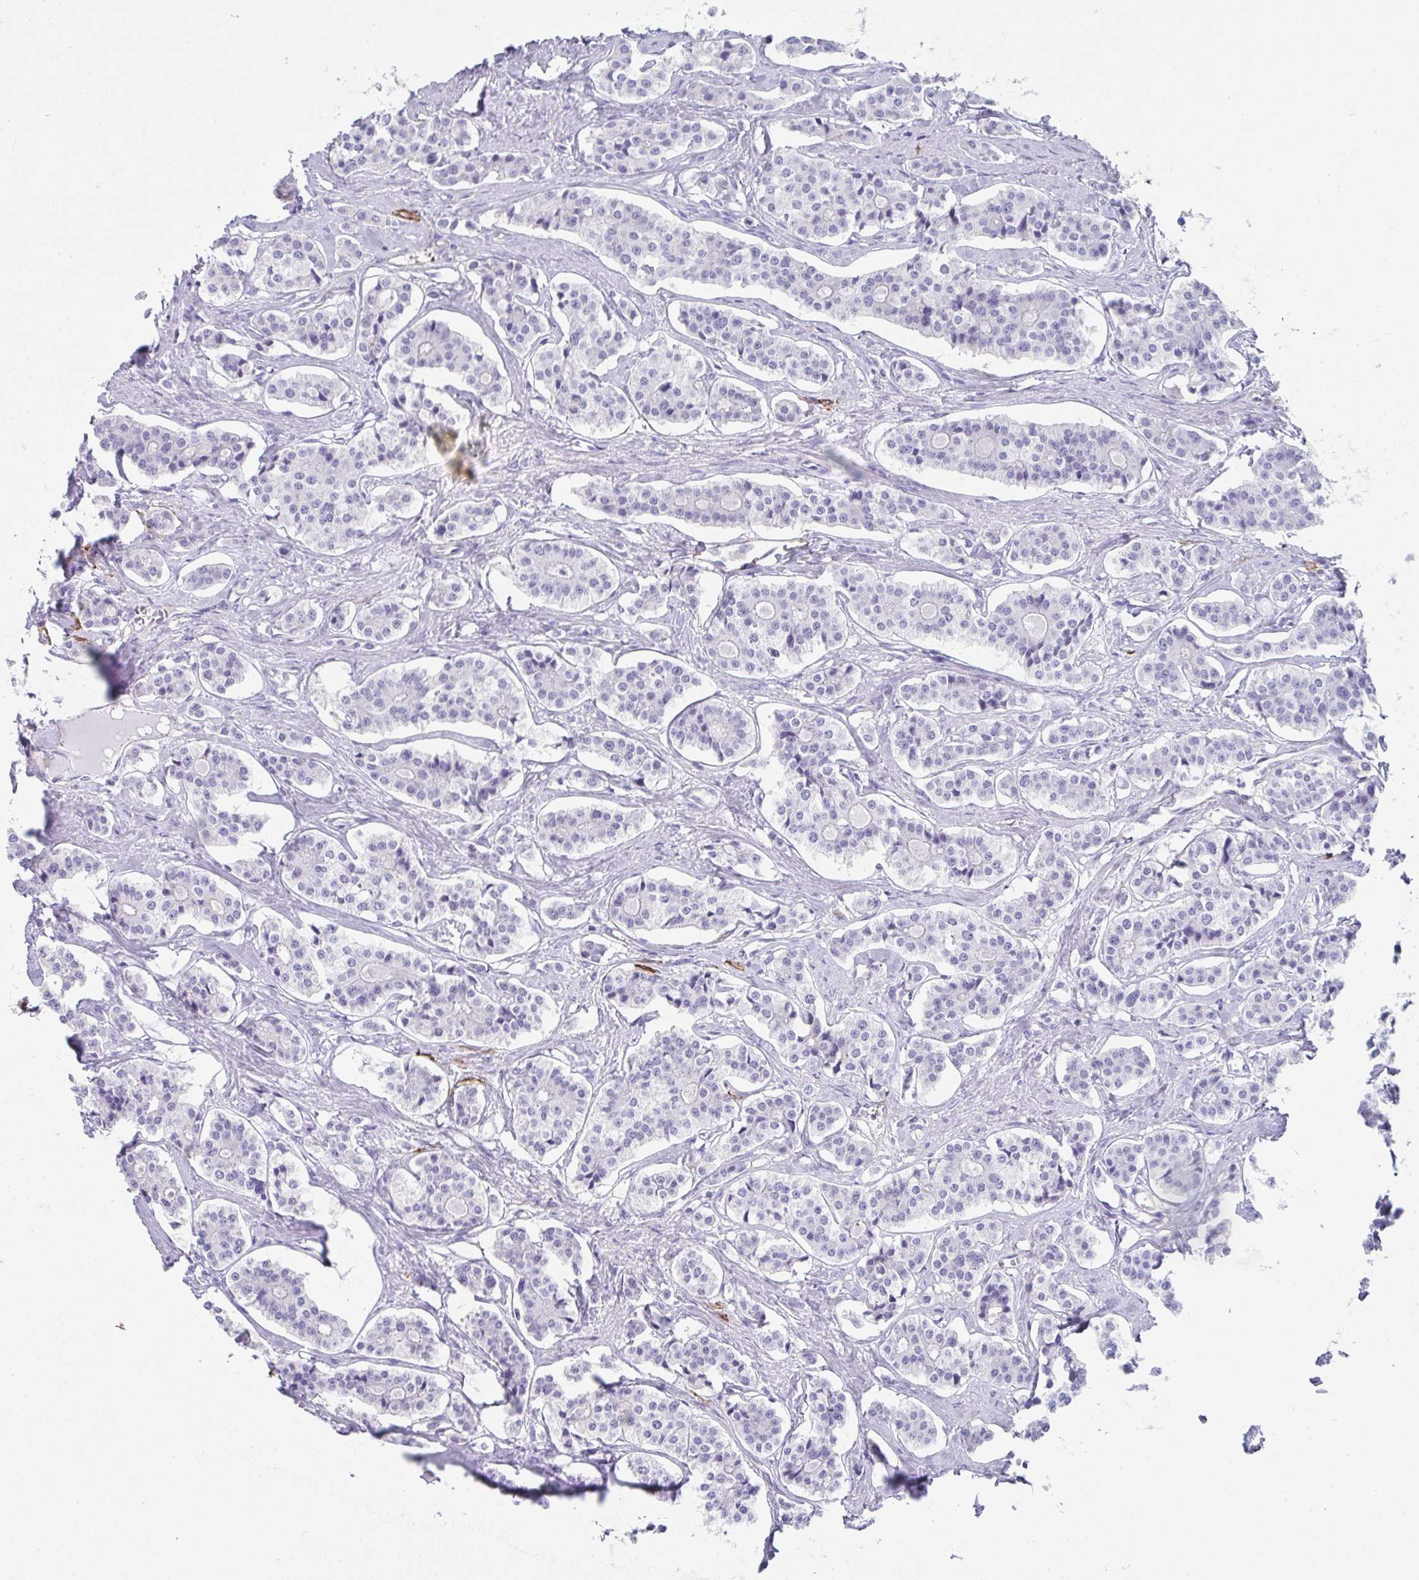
{"staining": {"intensity": "negative", "quantity": "none", "location": "none"}, "tissue": "carcinoid", "cell_type": "Tumor cells", "image_type": "cancer", "snomed": [{"axis": "morphology", "description": "Carcinoid, malignant, NOS"}, {"axis": "topography", "description": "Small intestine"}], "caption": "The image shows no staining of tumor cells in carcinoid. (Stains: DAB (3,3'-diaminobenzidine) immunohistochemistry with hematoxylin counter stain, Microscopy: brightfield microscopy at high magnification).", "gene": "DBN1", "patient": {"sex": "male", "age": 63}}